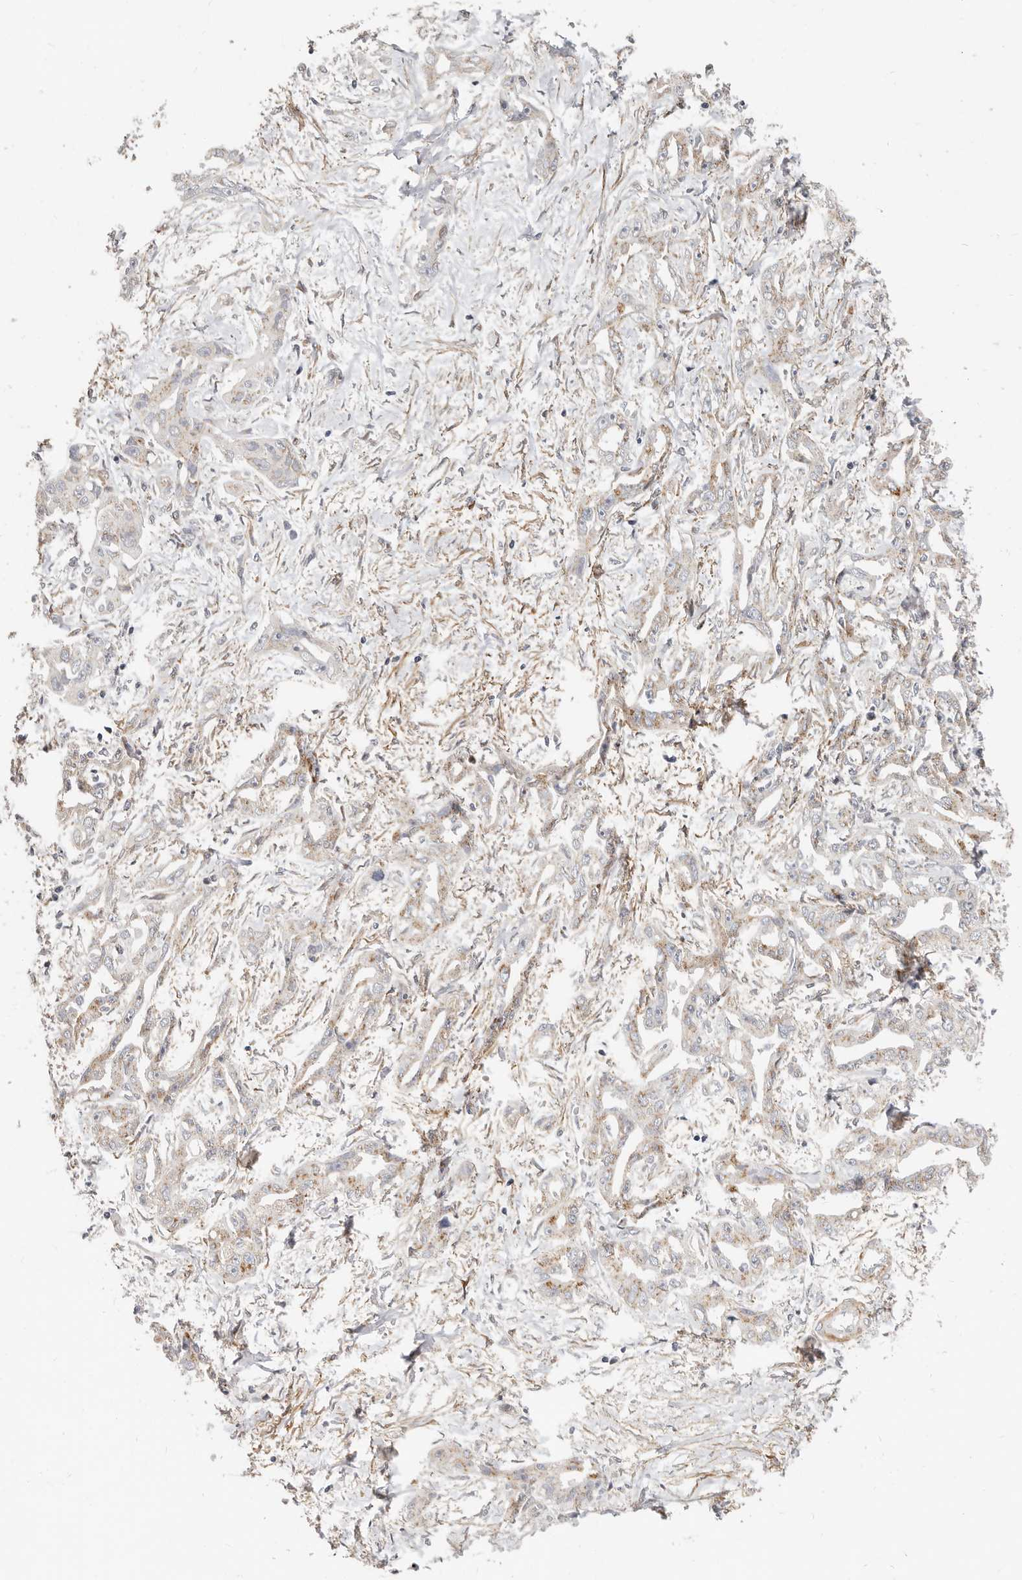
{"staining": {"intensity": "weak", "quantity": ">75%", "location": "cytoplasmic/membranous"}, "tissue": "liver cancer", "cell_type": "Tumor cells", "image_type": "cancer", "snomed": [{"axis": "morphology", "description": "Cholangiocarcinoma"}, {"axis": "topography", "description": "Liver"}], "caption": "Protein staining demonstrates weak cytoplasmic/membranous staining in about >75% of tumor cells in liver cancer.", "gene": "RABAC1", "patient": {"sex": "male", "age": 59}}